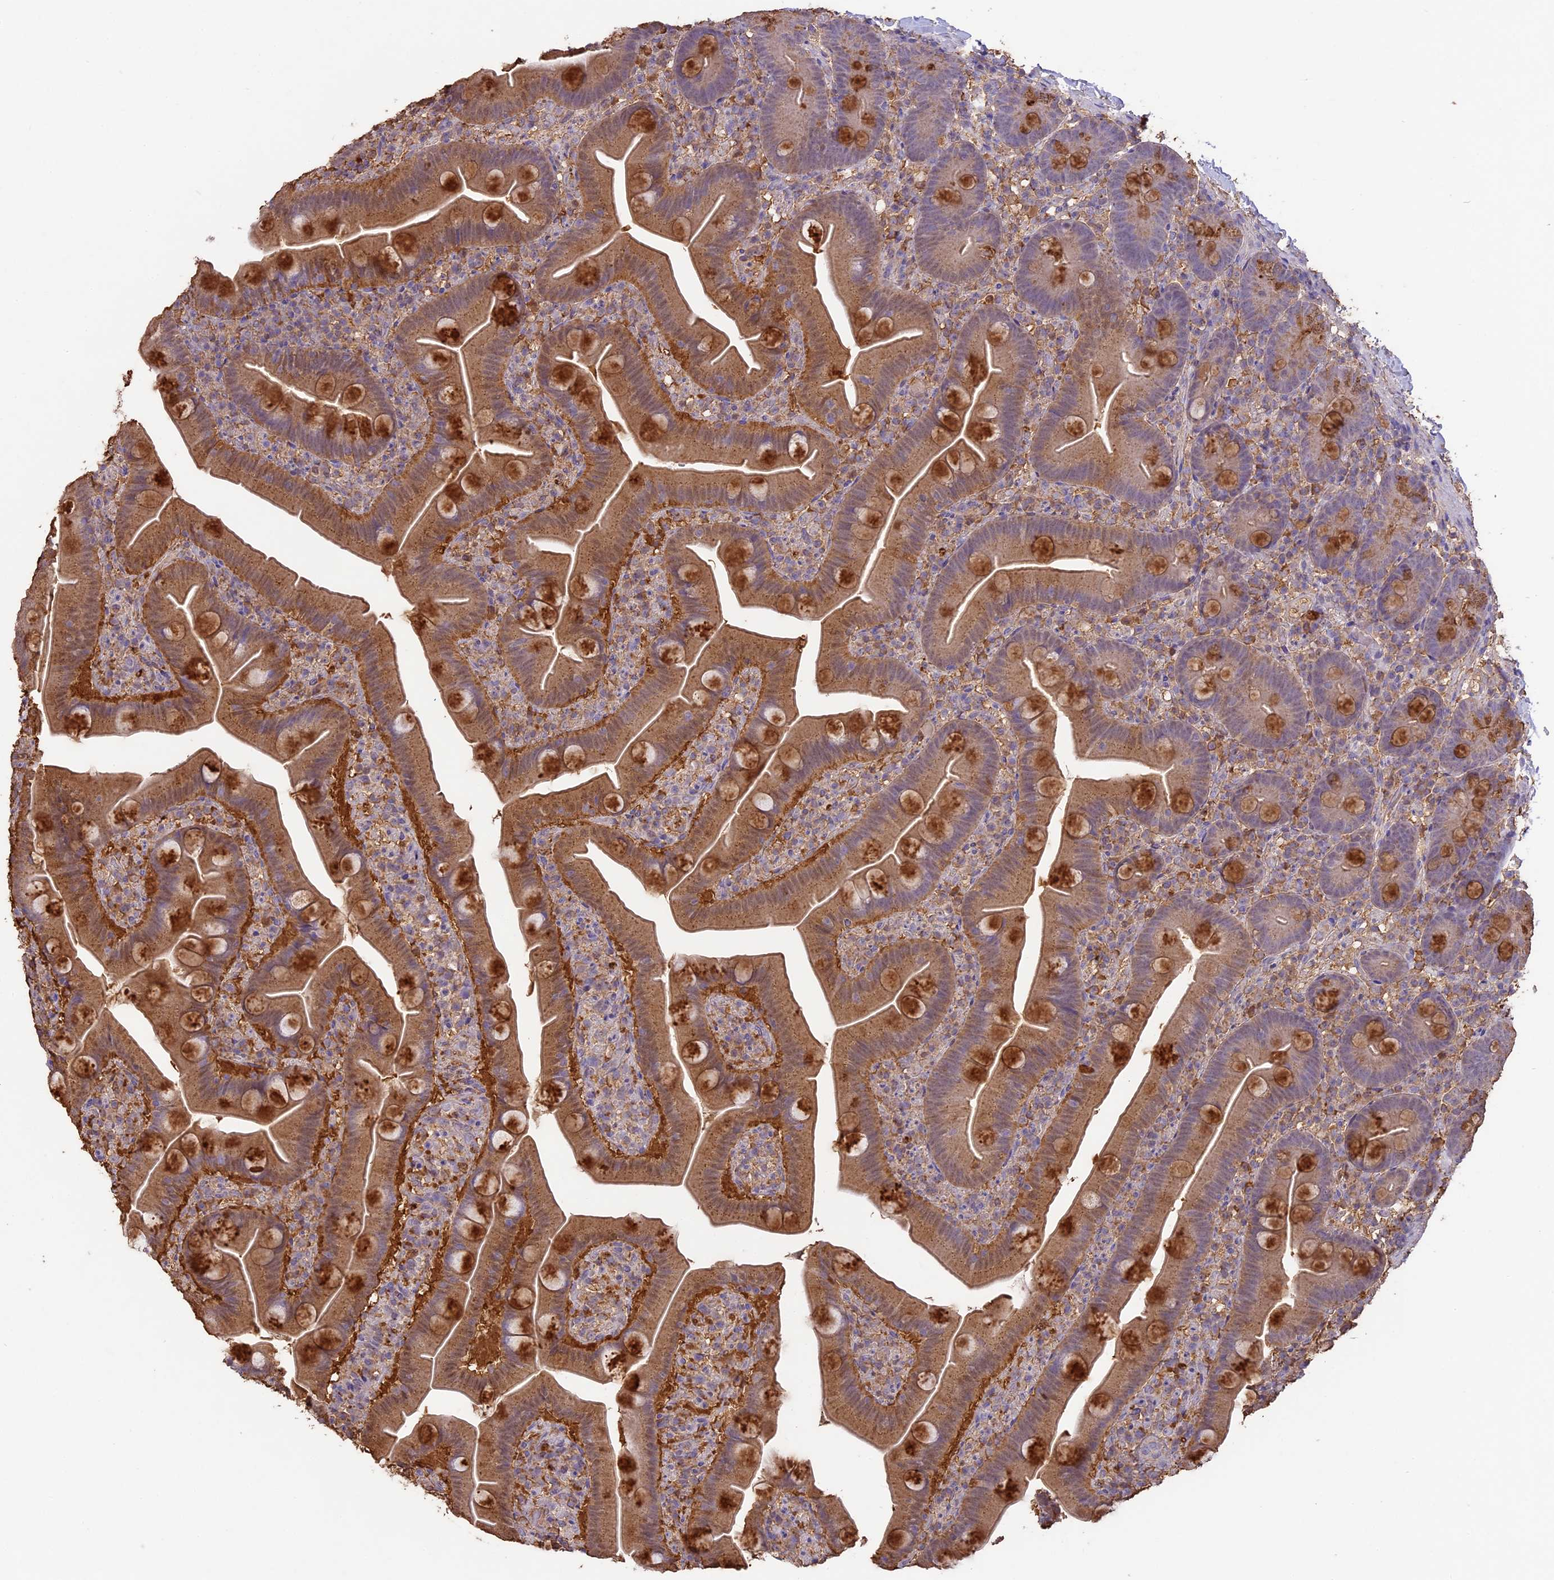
{"staining": {"intensity": "strong", "quantity": "25%-75%", "location": "cytoplasmic/membranous"}, "tissue": "small intestine", "cell_type": "Glandular cells", "image_type": "normal", "snomed": [{"axis": "morphology", "description": "Normal tissue, NOS"}, {"axis": "topography", "description": "Small intestine"}], "caption": "Immunohistochemical staining of benign human small intestine displays high levels of strong cytoplasmic/membranous staining in about 25%-75% of glandular cells. (IHC, brightfield microscopy, high magnification).", "gene": "ARHGAP19", "patient": {"sex": "female", "age": 68}}